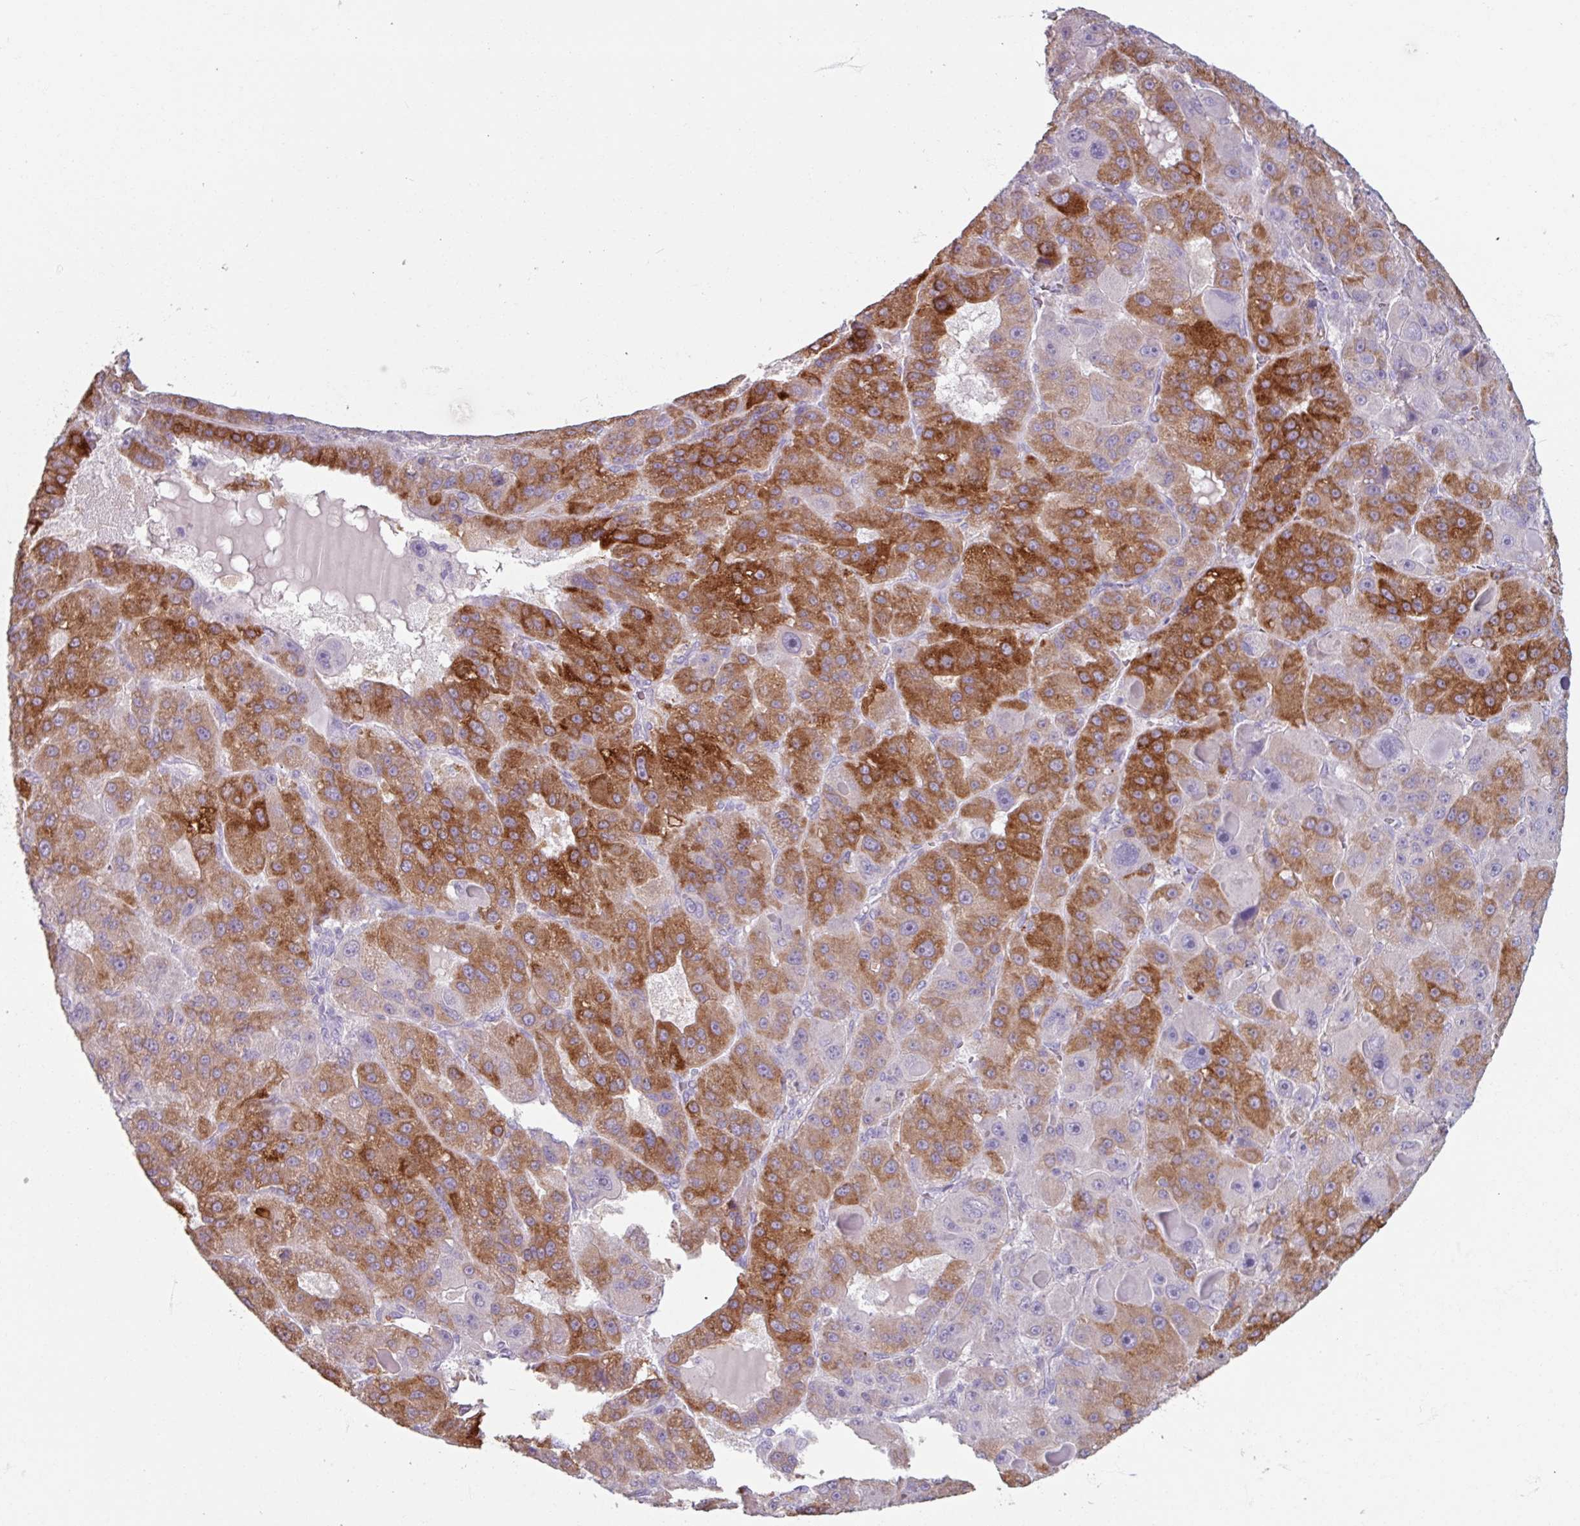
{"staining": {"intensity": "strong", "quantity": ">75%", "location": "cytoplasmic/membranous"}, "tissue": "liver cancer", "cell_type": "Tumor cells", "image_type": "cancer", "snomed": [{"axis": "morphology", "description": "Carcinoma, Hepatocellular, NOS"}, {"axis": "topography", "description": "Liver"}], "caption": "Strong cytoplasmic/membranous staining is present in about >75% of tumor cells in hepatocellular carcinoma (liver). Immunohistochemistry stains the protein in brown and the nuclei are stained blue.", "gene": "SLC27A5", "patient": {"sex": "male", "age": 76}}